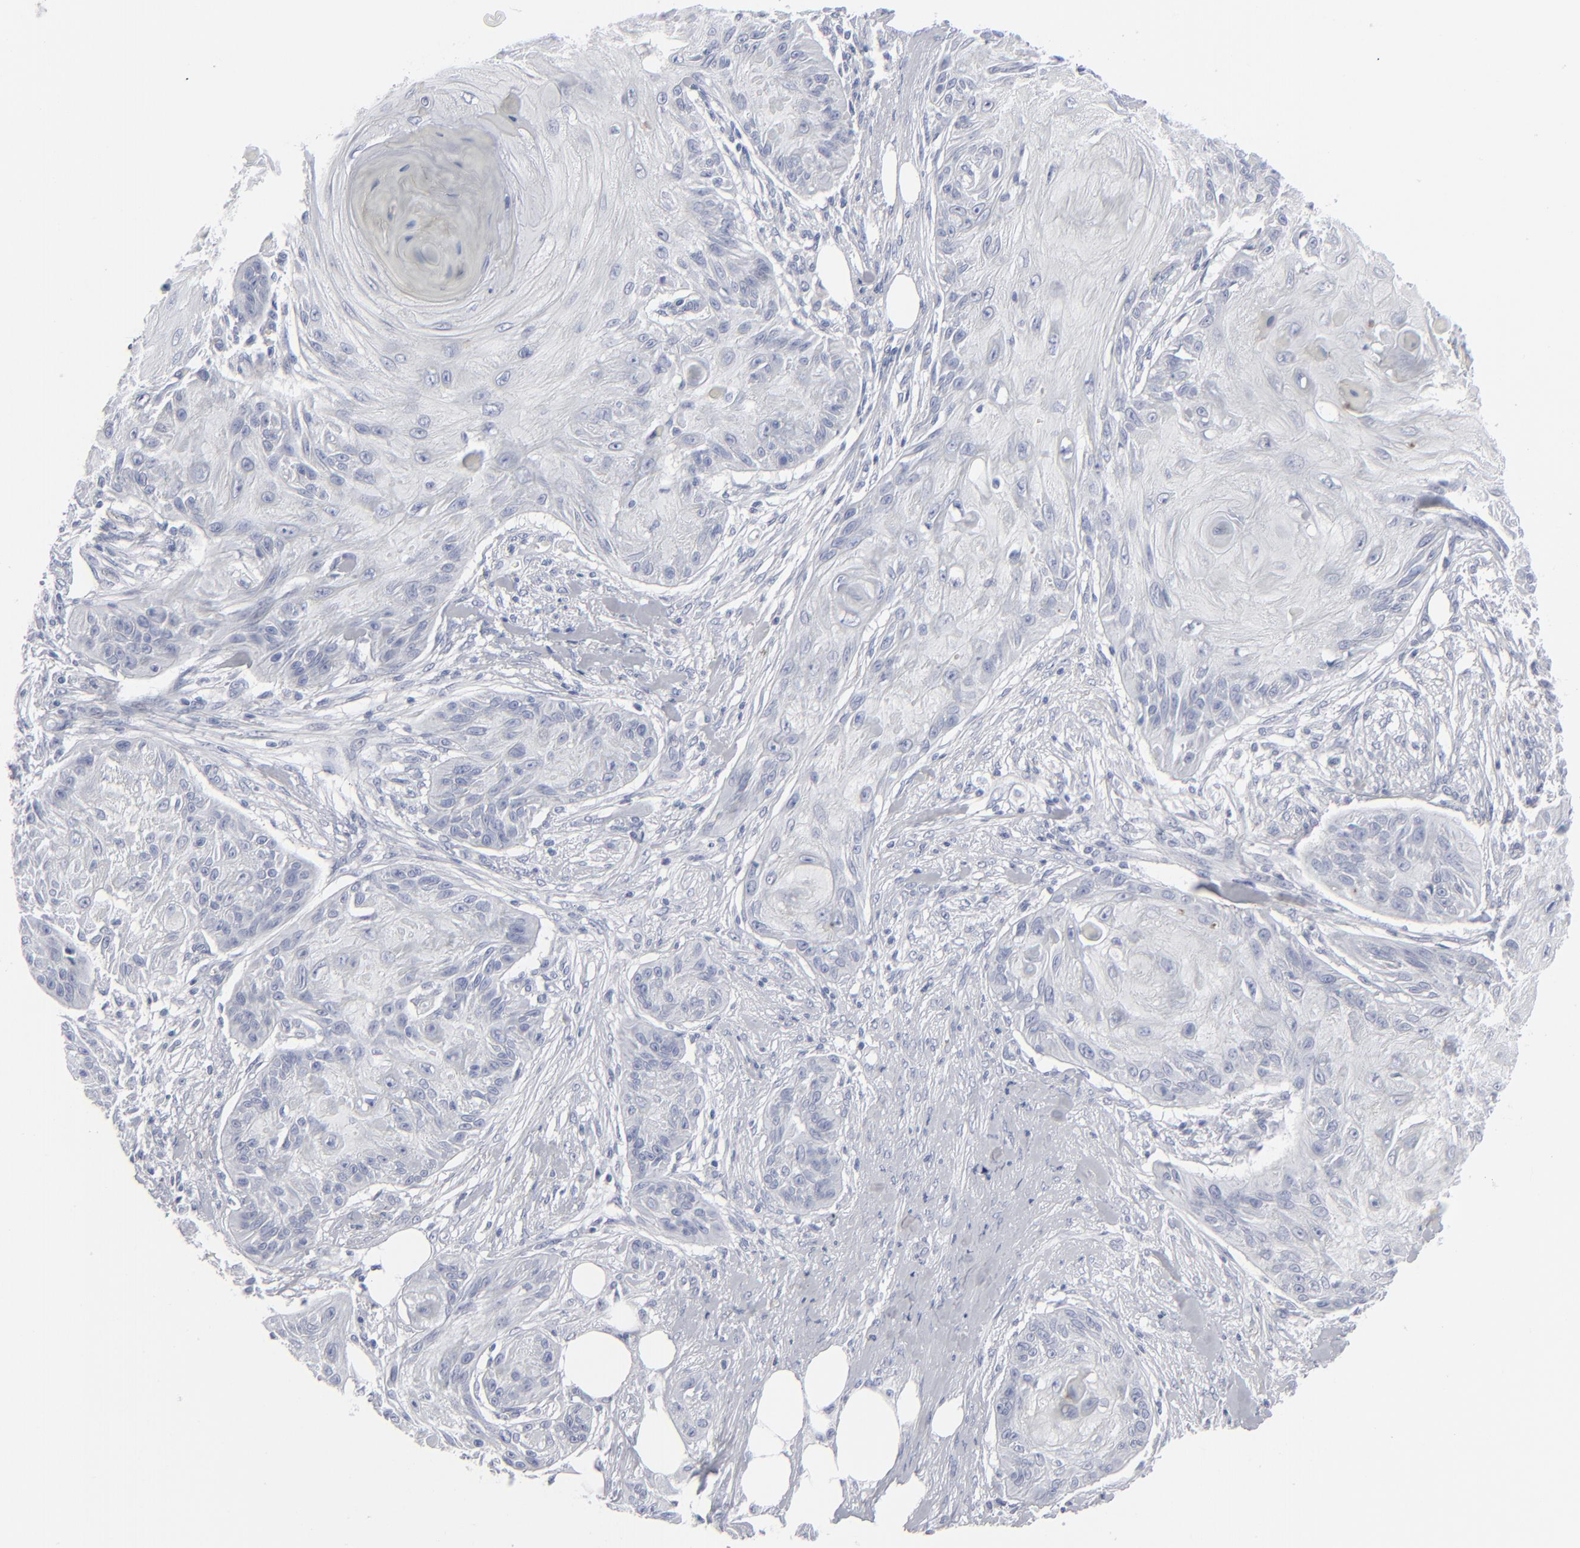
{"staining": {"intensity": "negative", "quantity": "none", "location": "none"}, "tissue": "skin cancer", "cell_type": "Tumor cells", "image_type": "cancer", "snomed": [{"axis": "morphology", "description": "Squamous cell carcinoma, NOS"}, {"axis": "topography", "description": "Skin"}], "caption": "A histopathology image of skin cancer (squamous cell carcinoma) stained for a protein displays no brown staining in tumor cells.", "gene": "MSLN", "patient": {"sex": "female", "age": 88}}